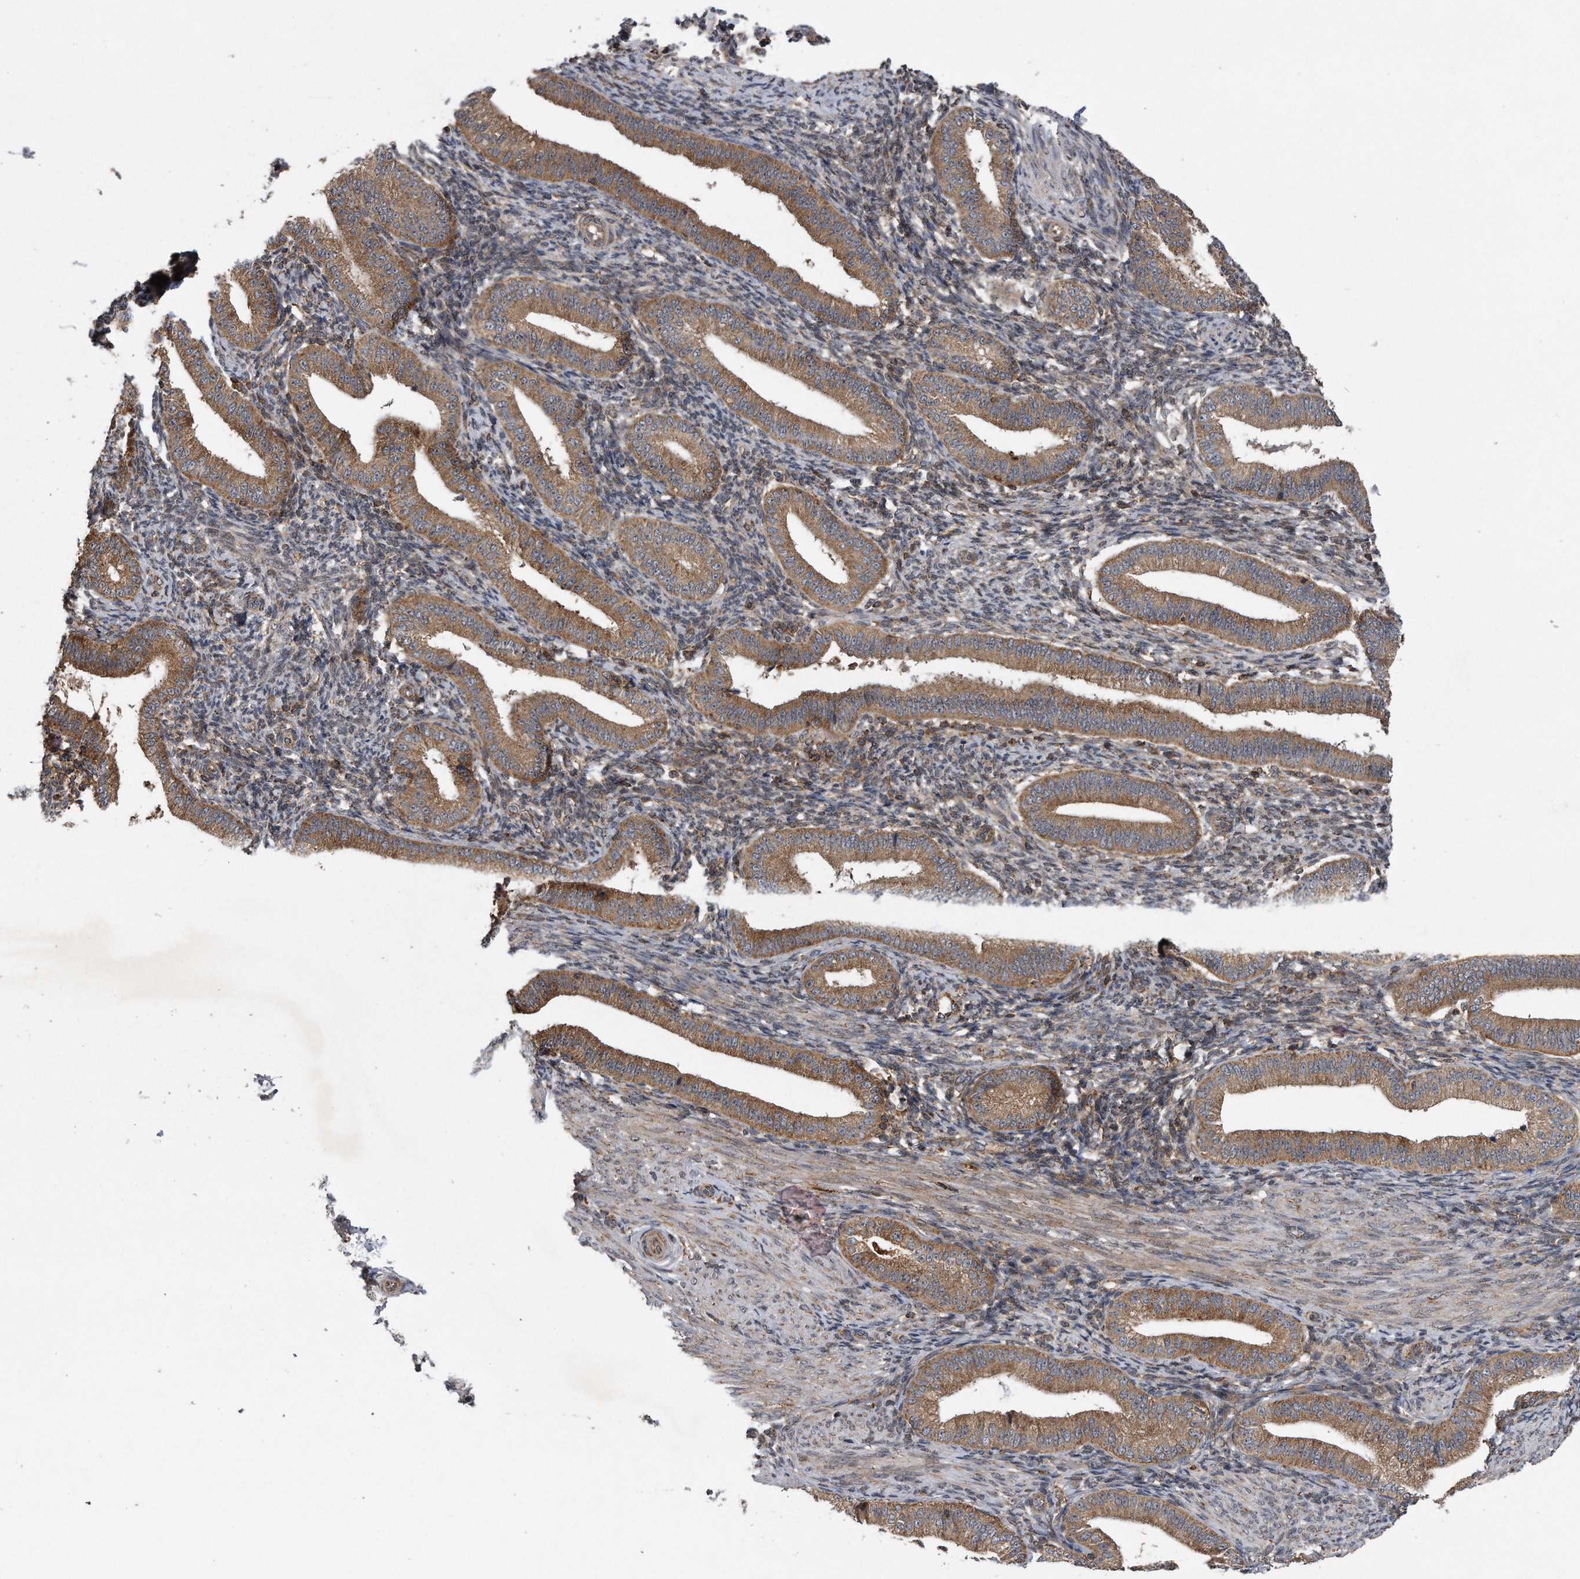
{"staining": {"intensity": "weak", "quantity": "25%-75%", "location": "cytoplasmic/membranous"}, "tissue": "endometrium", "cell_type": "Cells in endometrial stroma", "image_type": "normal", "snomed": [{"axis": "morphology", "description": "Normal tissue, NOS"}, {"axis": "topography", "description": "Endometrium"}], "caption": "Weak cytoplasmic/membranous staining is appreciated in approximately 25%-75% of cells in endometrial stroma in benign endometrium.", "gene": "ALPK2", "patient": {"sex": "female", "age": 39}}